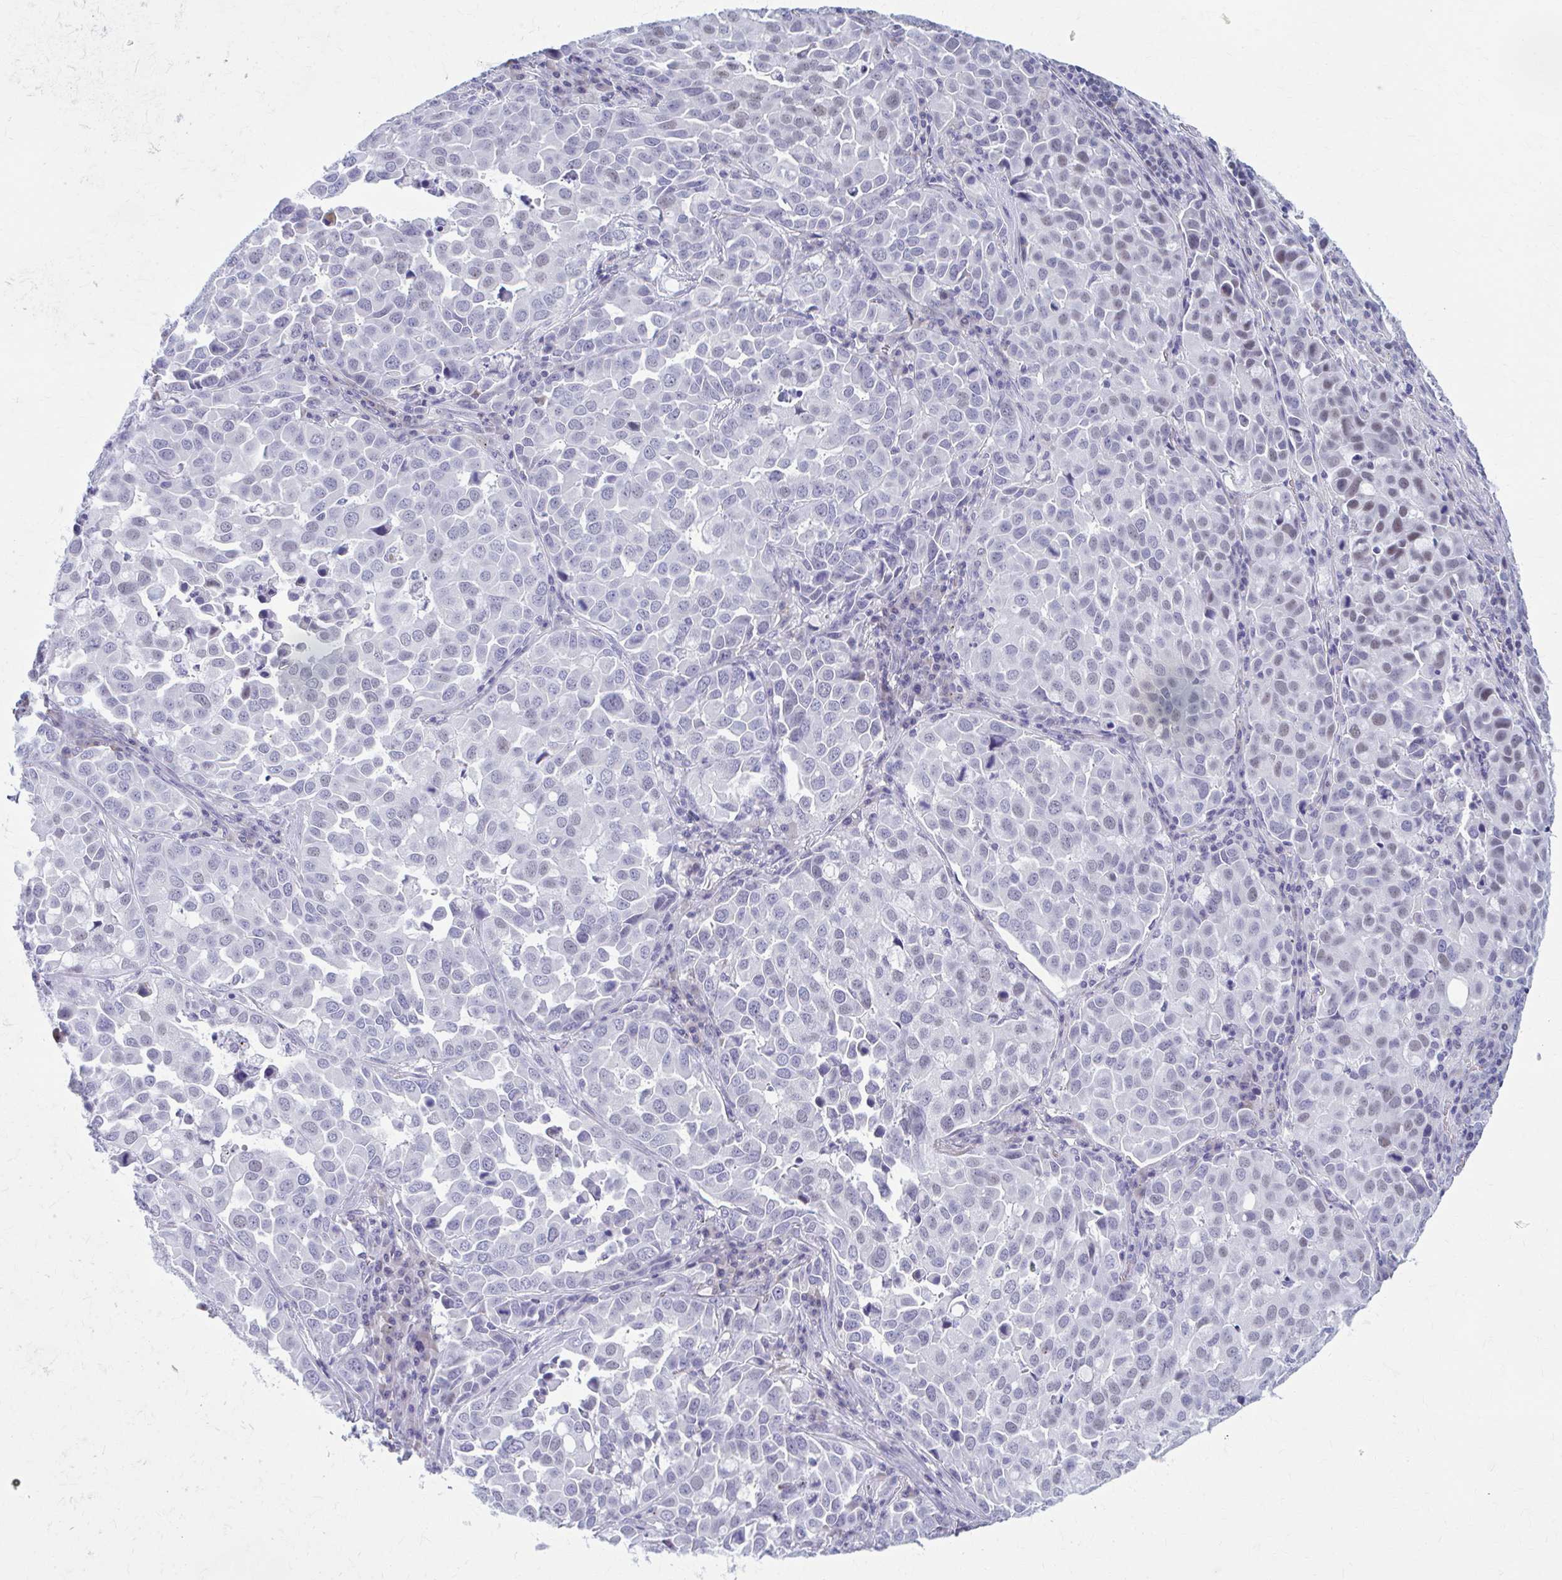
{"staining": {"intensity": "weak", "quantity": "<25%", "location": "nuclear"}, "tissue": "lung cancer", "cell_type": "Tumor cells", "image_type": "cancer", "snomed": [{"axis": "morphology", "description": "Adenocarcinoma, NOS"}, {"axis": "morphology", "description": "Adenocarcinoma, metastatic, NOS"}, {"axis": "topography", "description": "Lymph node"}, {"axis": "topography", "description": "Lung"}], "caption": "High magnification brightfield microscopy of adenocarcinoma (lung) stained with DAB (3,3'-diaminobenzidine) (brown) and counterstained with hematoxylin (blue): tumor cells show no significant staining. (DAB (3,3'-diaminobenzidine) immunohistochemistry visualized using brightfield microscopy, high magnification).", "gene": "CCDC105", "patient": {"sex": "female", "age": 65}}